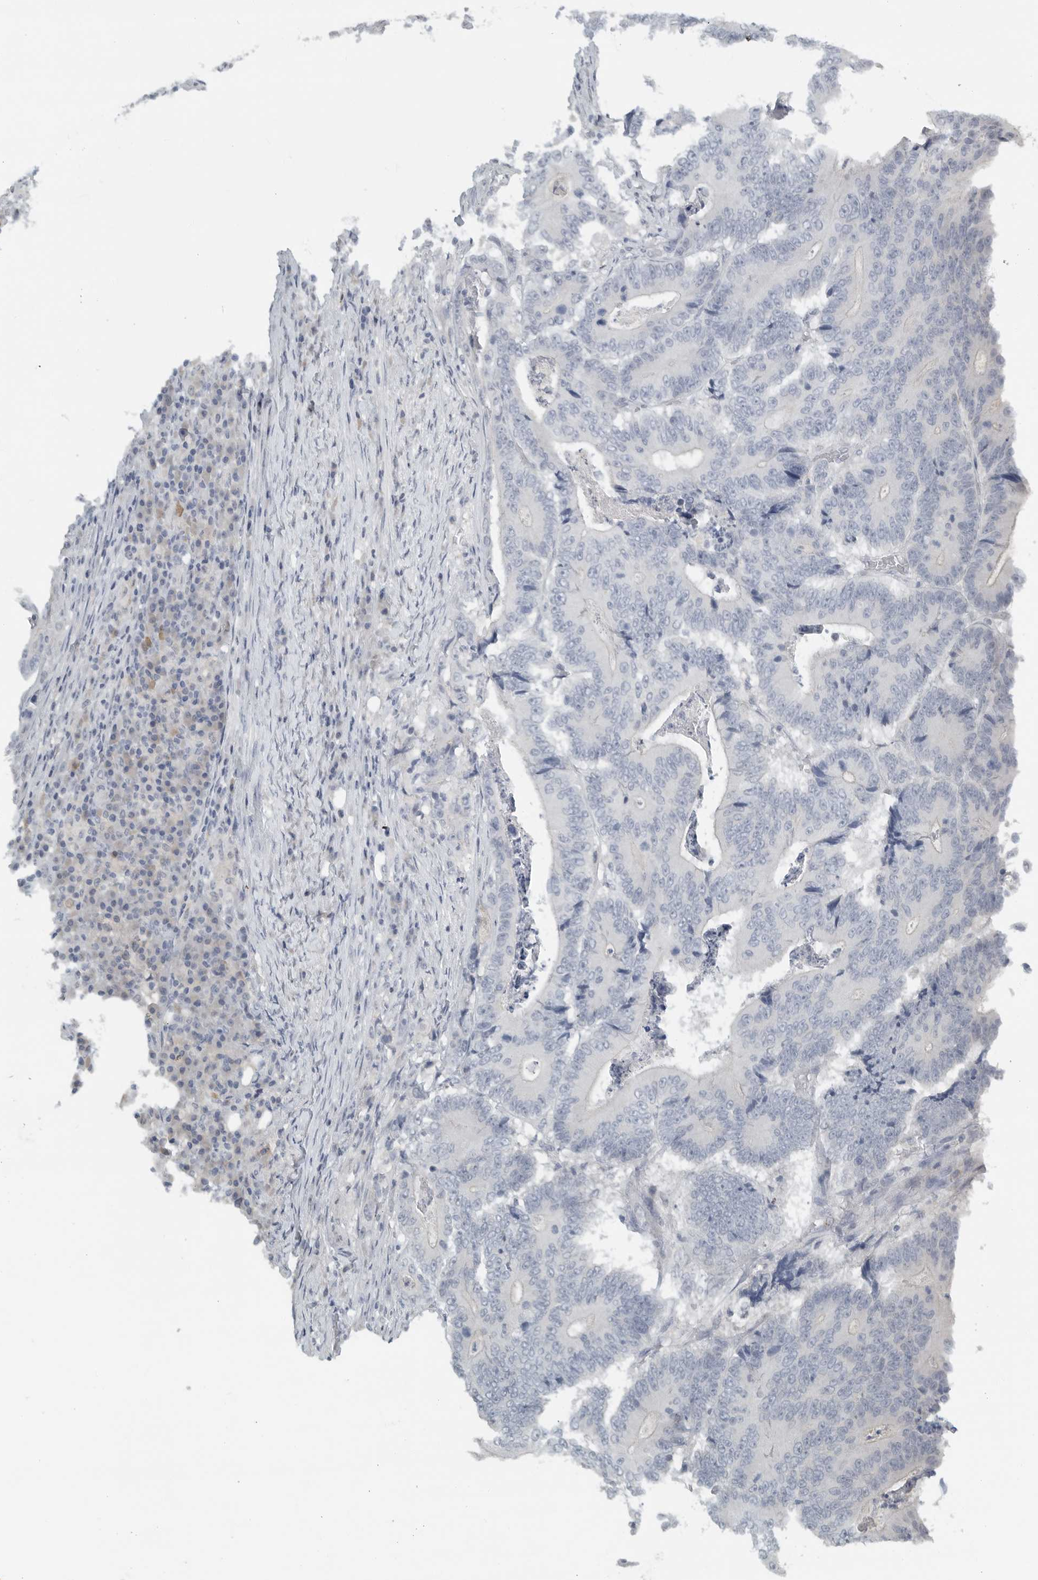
{"staining": {"intensity": "negative", "quantity": "none", "location": "none"}, "tissue": "colorectal cancer", "cell_type": "Tumor cells", "image_type": "cancer", "snomed": [{"axis": "morphology", "description": "Adenocarcinoma, NOS"}, {"axis": "topography", "description": "Colon"}], "caption": "This is a photomicrograph of immunohistochemistry staining of adenocarcinoma (colorectal), which shows no positivity in tumor cells. The staining was performed using DAB (3,3'-diaminobenzidine) to visualize the protein expression in brown, while the nuclei were stained in blue with hematoxylin (Magnification: 20x).", "gene": "PAM", "patient": {"sex": "male", "age": 83}}